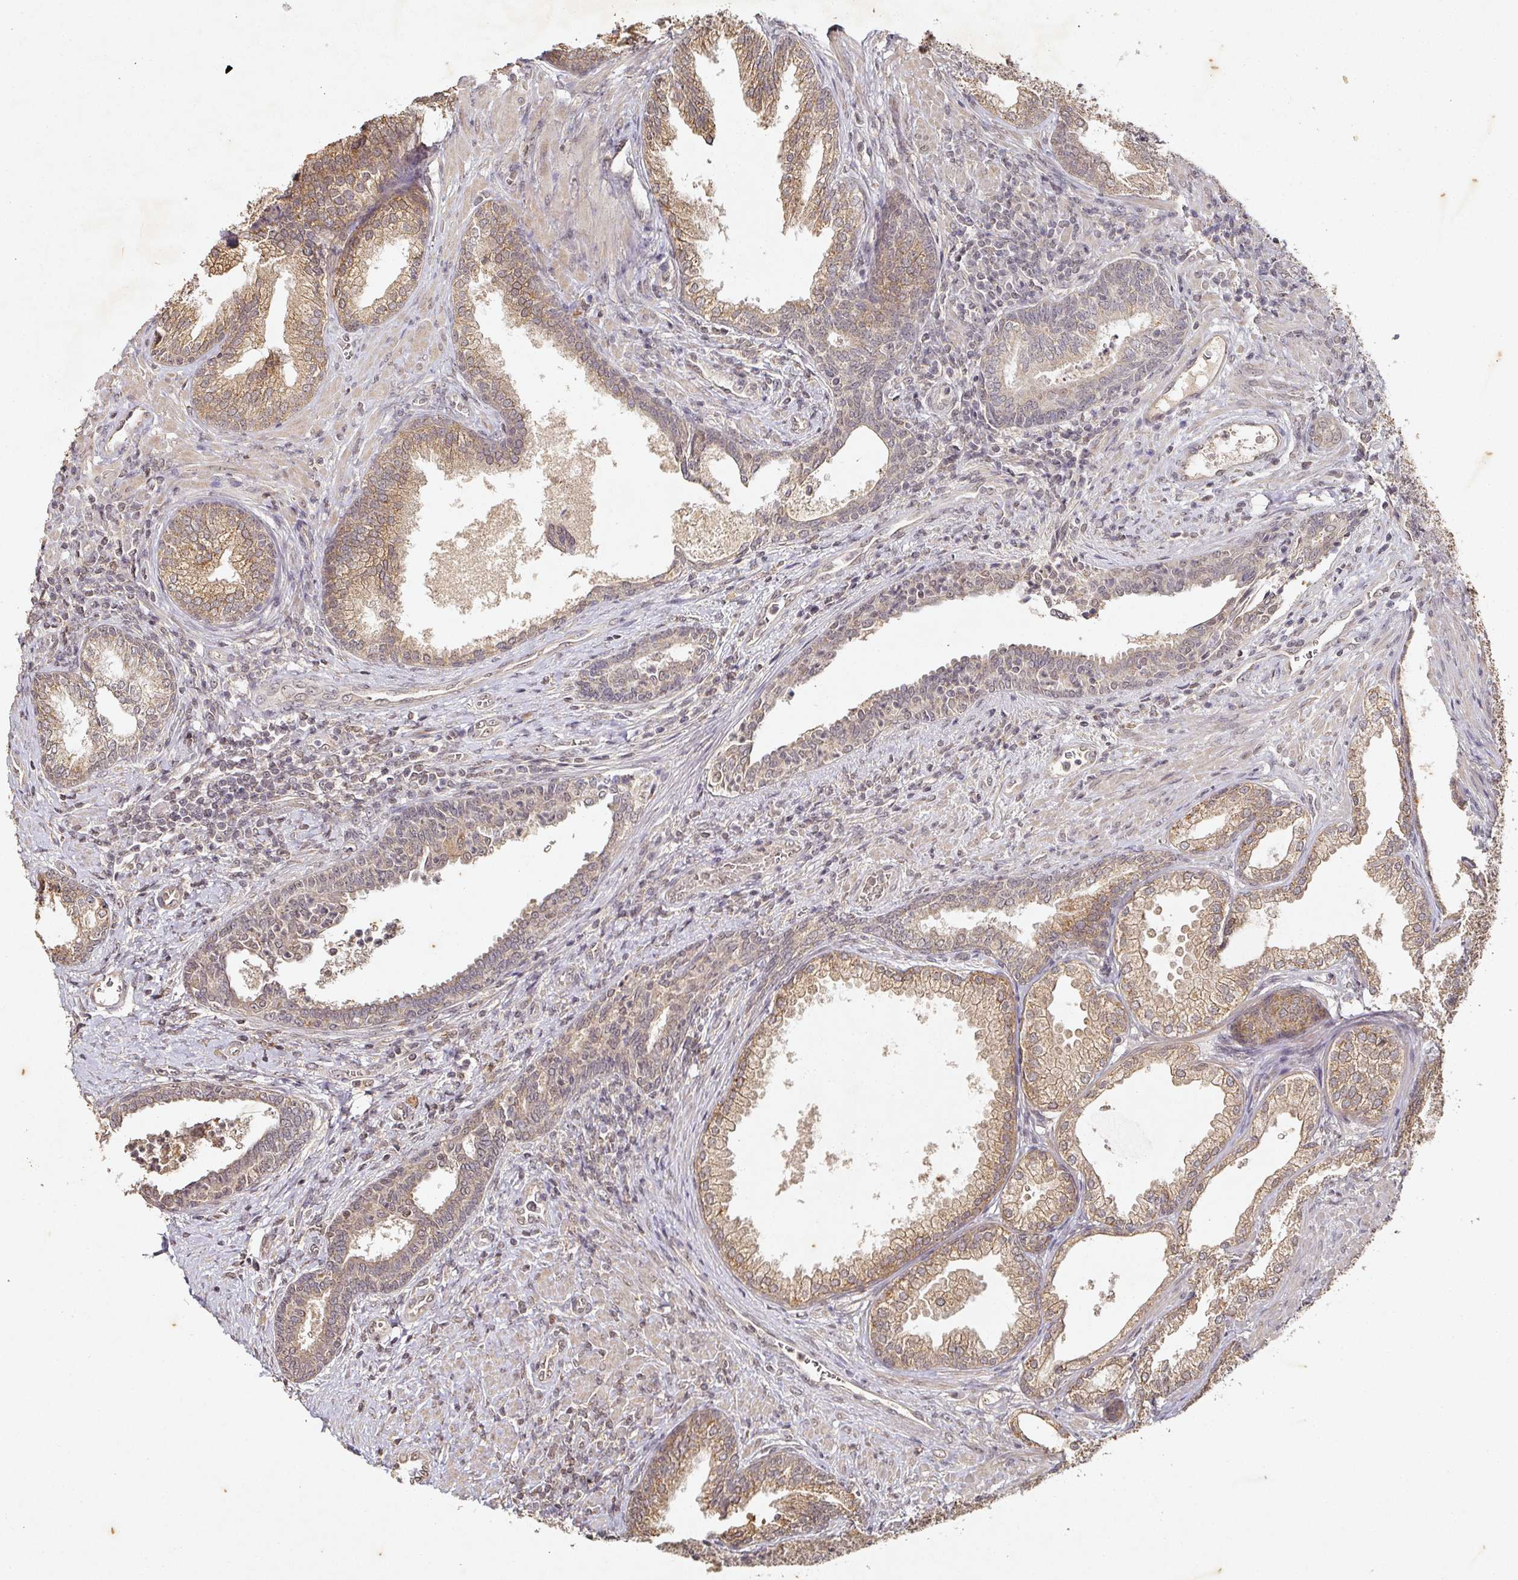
{"staining": {"intensity": "moderate", "quantity": ">75%", "location": "cytoplasmic/membranous"}, "tissue": "prostate", "cell_type": "Glandular cells", "image_type": "normal", "snomed": [{"axis": "morphology", "description": "Normal tissue, NOS"}, {"axis": "topography", "description": "Prostate"}], "caption": "Prostate stained with a protein marker demonstrates moderate staining in glandular cells.", "gene": "CAPN5", "patient": {"sex": "male", "age": 76}}